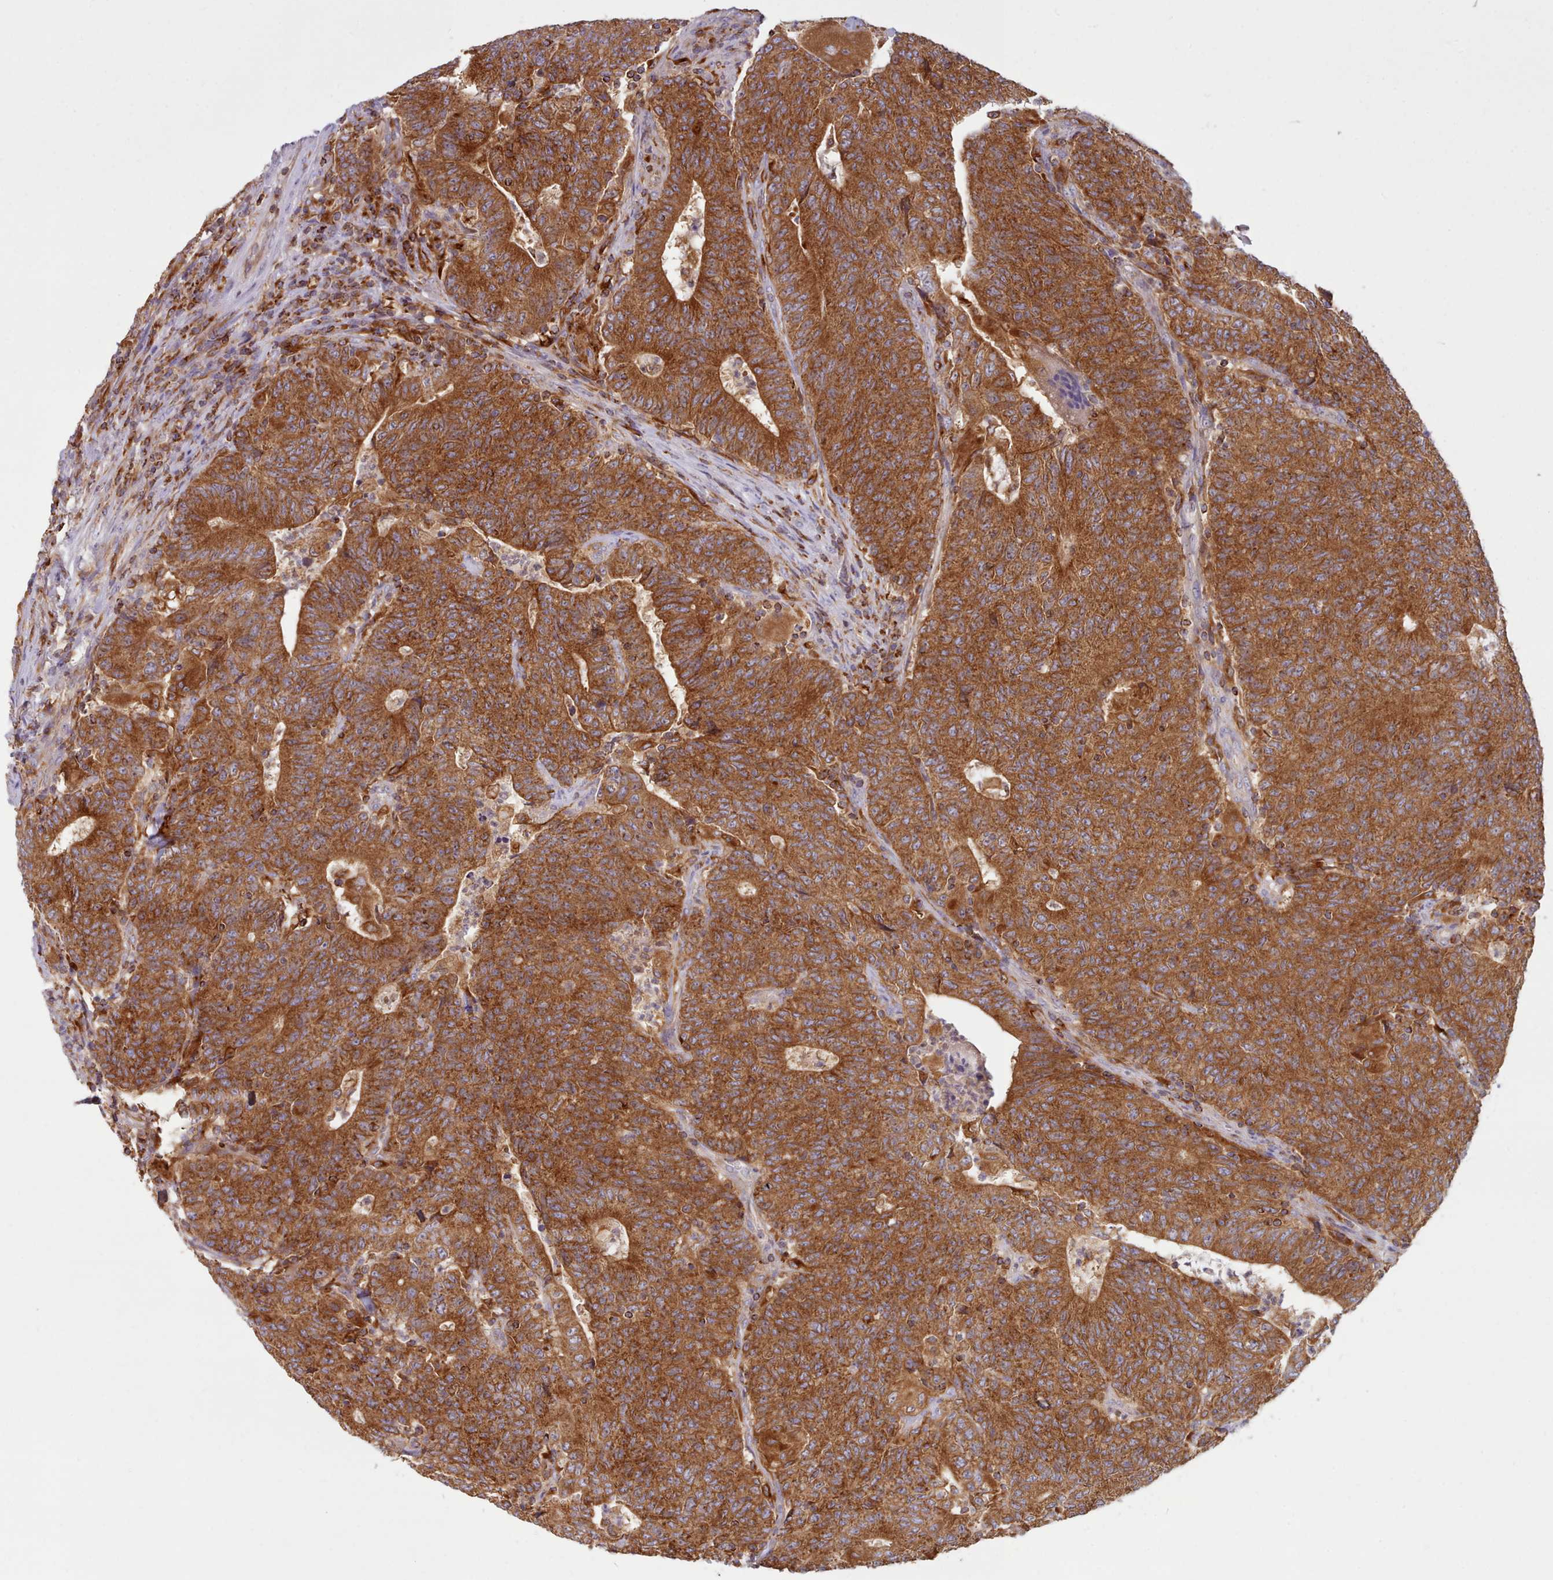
{"staining": {"intensity": "strong", "quantity": ">75%", "location": "cytoplasmic/membranous"}, "tissue": "colorectal cancer", "cell_type": "Tumor cells", "image_type": "cancer", "snomed": [{"axis": "morphology", "description": "Adenocarcinoma, NOS"}, {"axis": "topography", "description": "Colon"}], "caption": "An immunohistochemistry micrograph of tumor tissue is shown. Protein staining in brown labels strong cytoplasmic/membranous positivity in colorectal cancer (adenocarcinoma) within tumor cells.", "gene": "CRYBG1", "patient": {"sex": "female", "age": 75}}